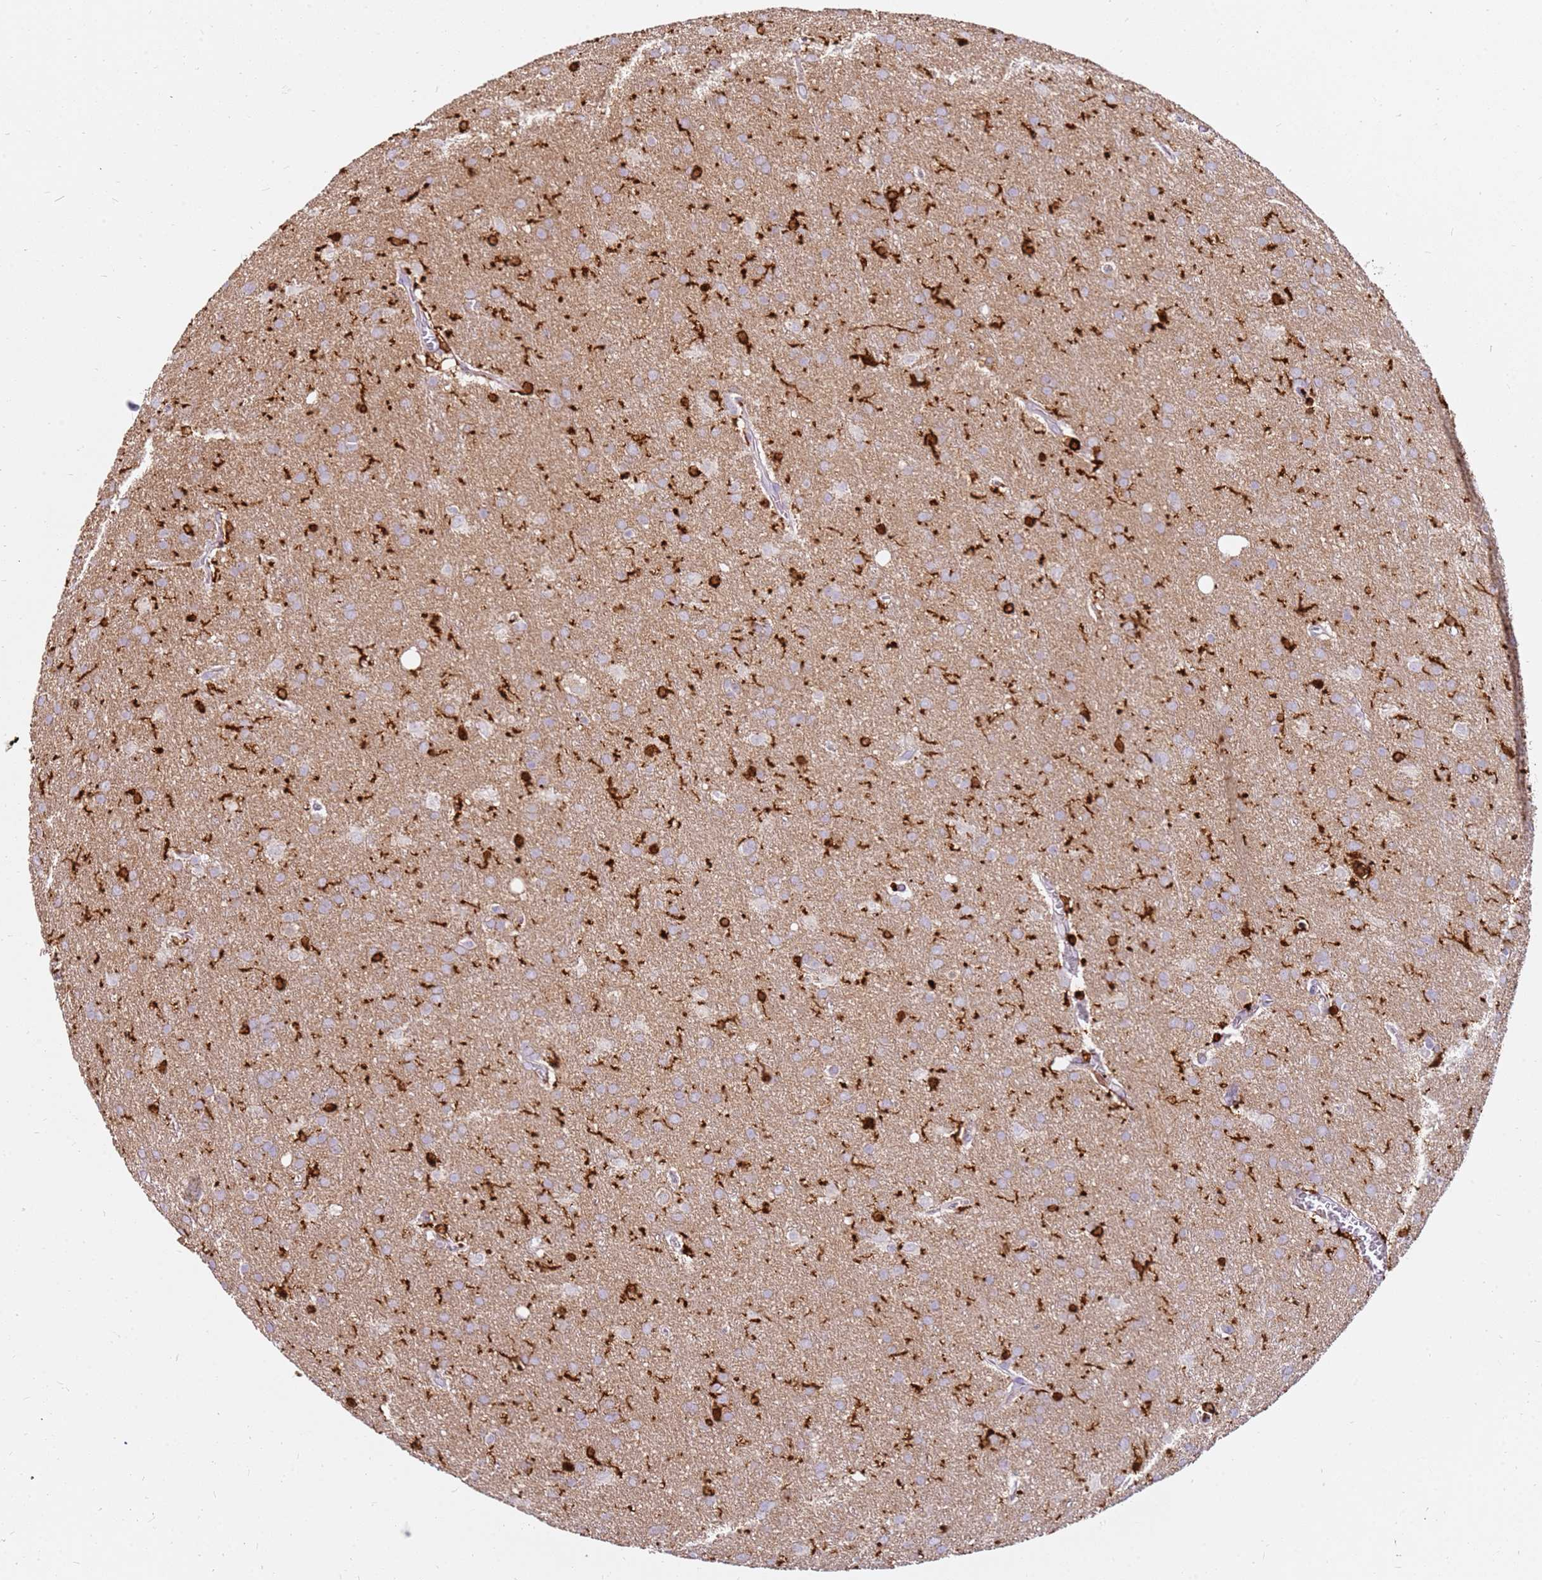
{"staining": {"intensity": "negative", "quantity": "none", "location": "none"}, "tissue": "glioma", "cell_type": "Tumor cells", "image_type": "cancer", "snomed": [{"axis": "morphology", "description": "Glioma, malignant, Low grade"}, {"axis": "topography", "description": "Brain"}], "caption": "Immunohistochemistry (IHC) histopathology image of neoplastic tissue: human malignant glioma (low-grade) stained with DAB reveals no significant protein positivity in tumor cells. (DAB (3,3'-diaminobenzidine) immunohistochemistry (IHC) visualized using brightfield microscopy, high magnification).", "gene": "CORO1A", "patient": {"sex": "female", "age": 32}}